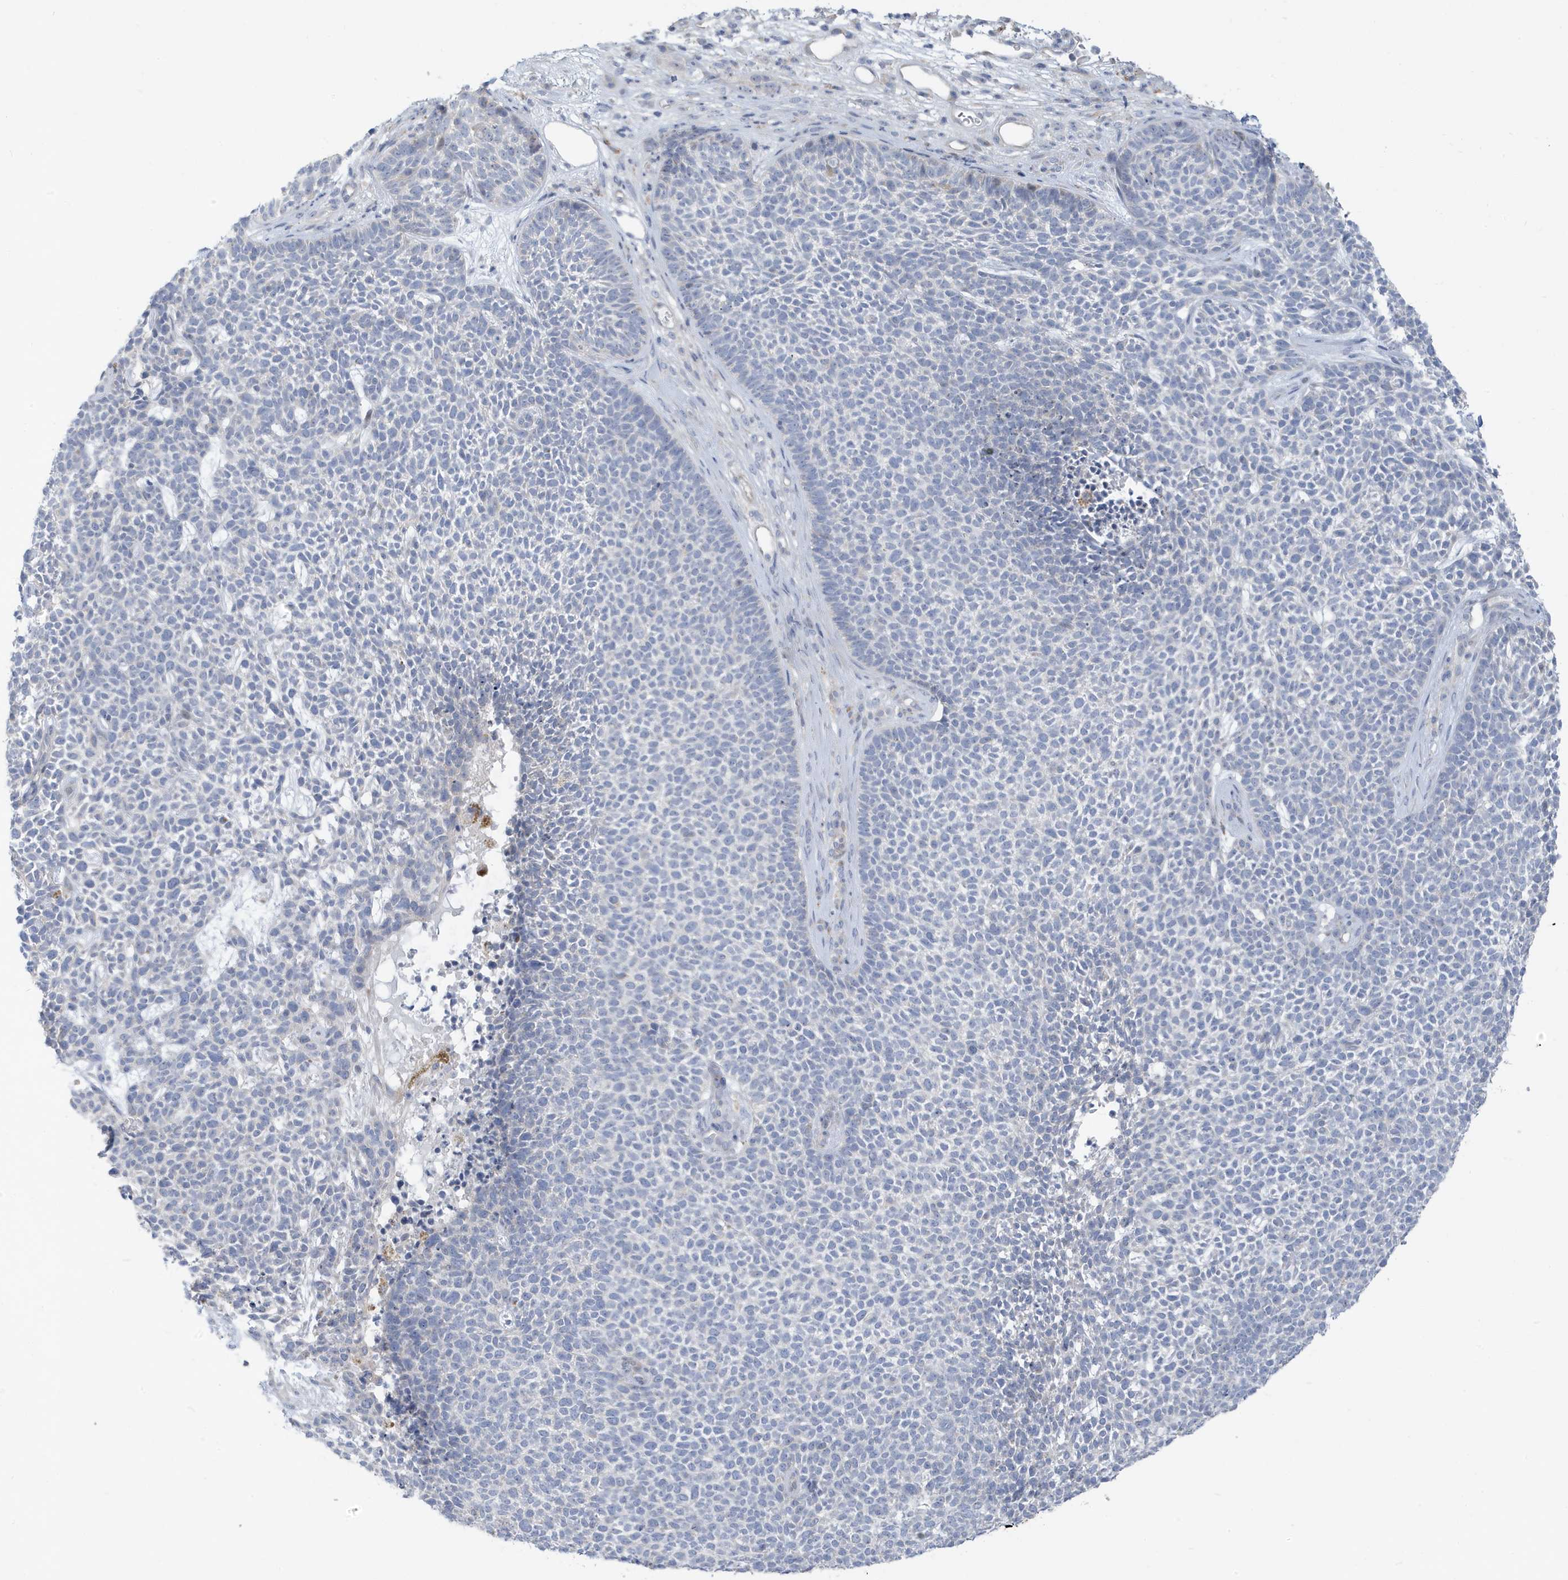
{"staining": {"intensity": "negative", "quantity": "none", "location": "none"}, "tissue": "skin cancer", "cell_type": "Tumor cells", "image_type": "cancer", "snomed": [{"axis": "morphology", "description": "Basal cell carcinoma"}, {"axis": "topography", "description": "Skin"}], "caption": "Immunohistochemical staining of human skin basal cell carcinoma shows no significant positivity in tumor cells.", "gene": "ATP13A5", "patient": {"sex": "female", "age": 84}}